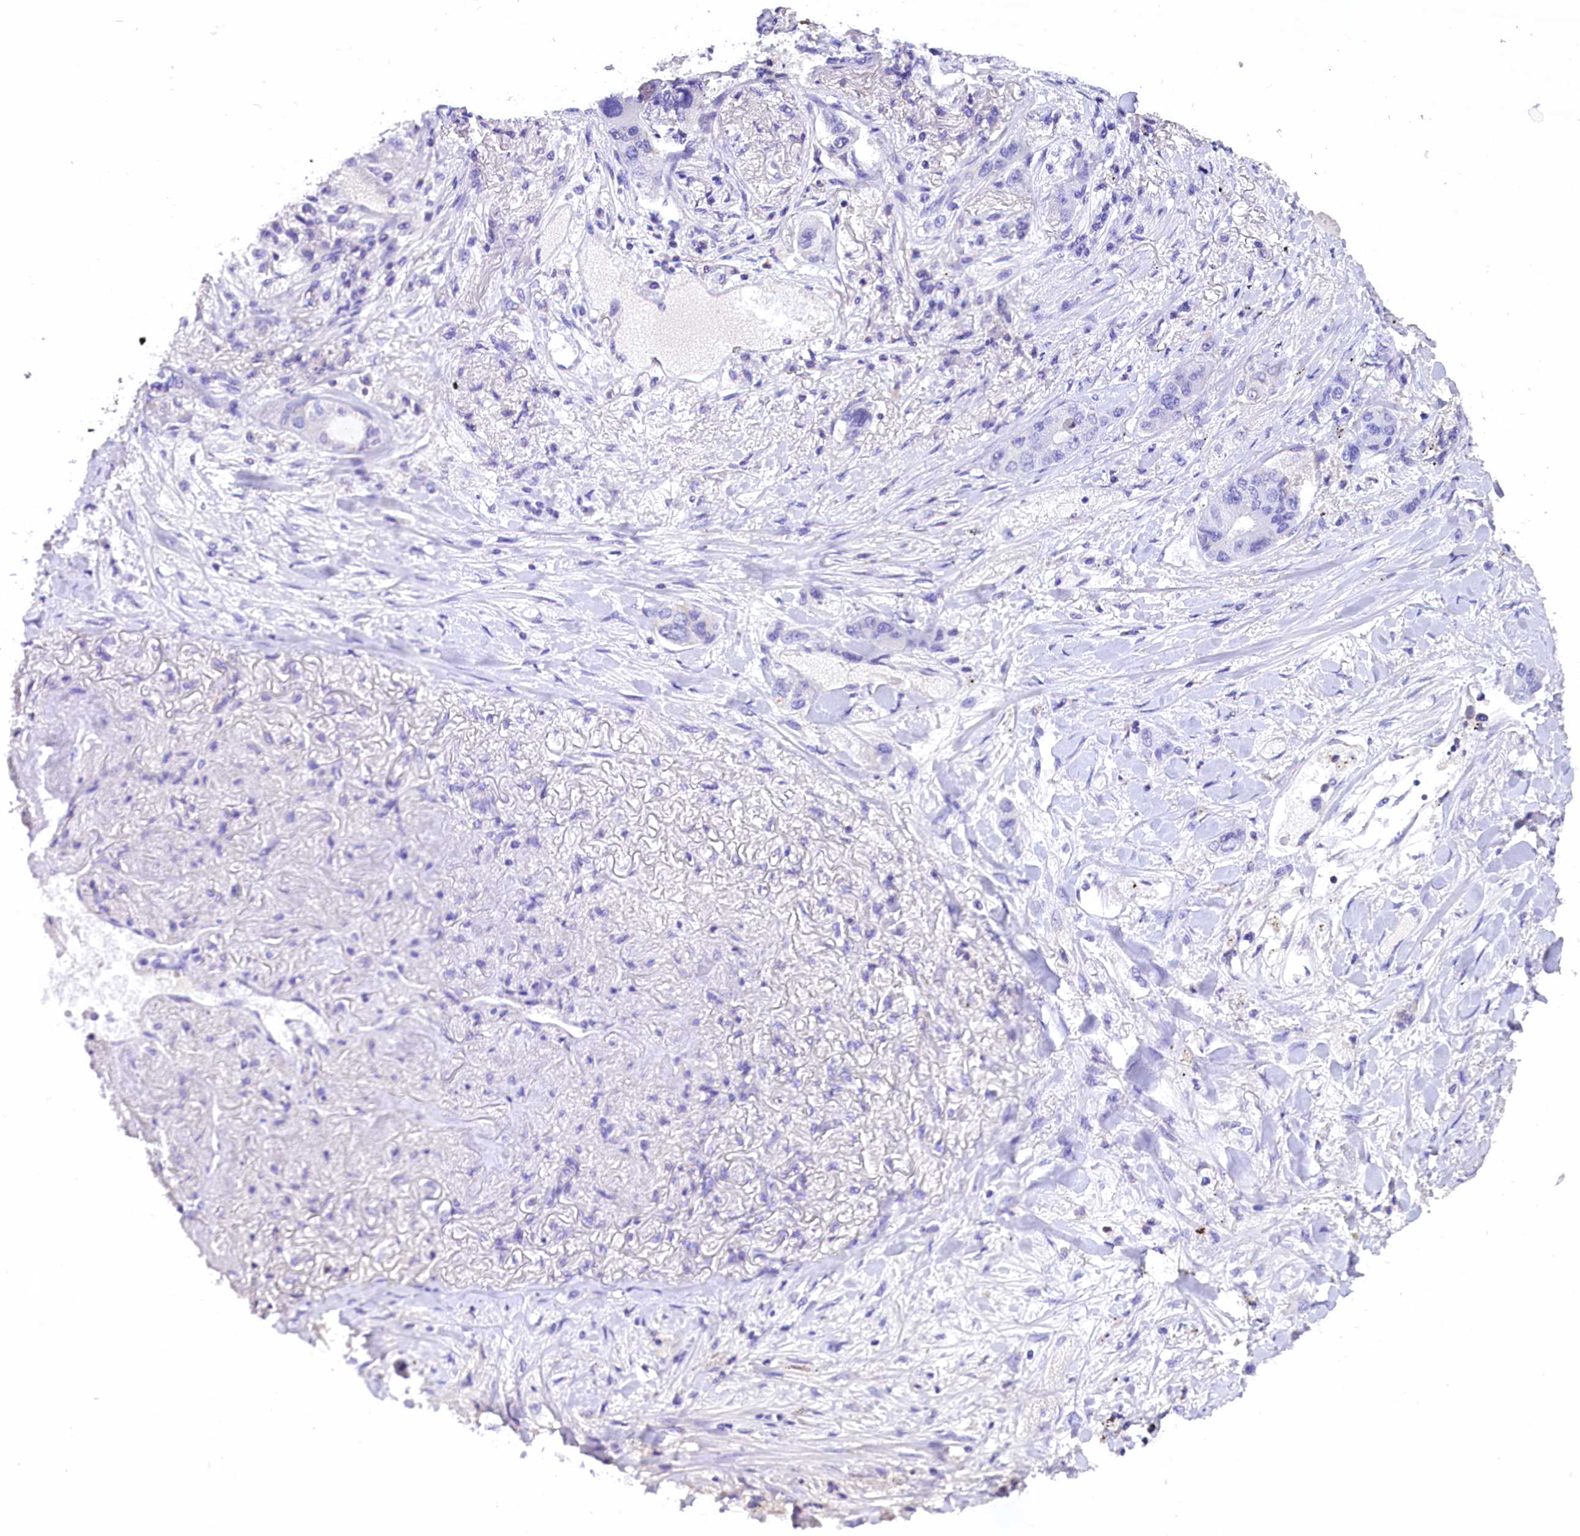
{"staining": {"intensity": "moderate", "quantity": "<25%", "location": "cytoplasmic/membranous"}, "tissue": "lung cancer", "cell_type": "Tumor cells", "image_type": "cancer", "snomed": [{"axis": "morphology", "description": "Adenocarcinoma, NOS"}, {"axis": "topography", "description": "Lung"}], "caption": "A micrograph of lung adenocarcinoma stained for a protein reveals moderate cytoplasmic/membranous brown staining in tumor cells.", "gene": "ABAT", "patient": {"sex": "male", "age": 49}}